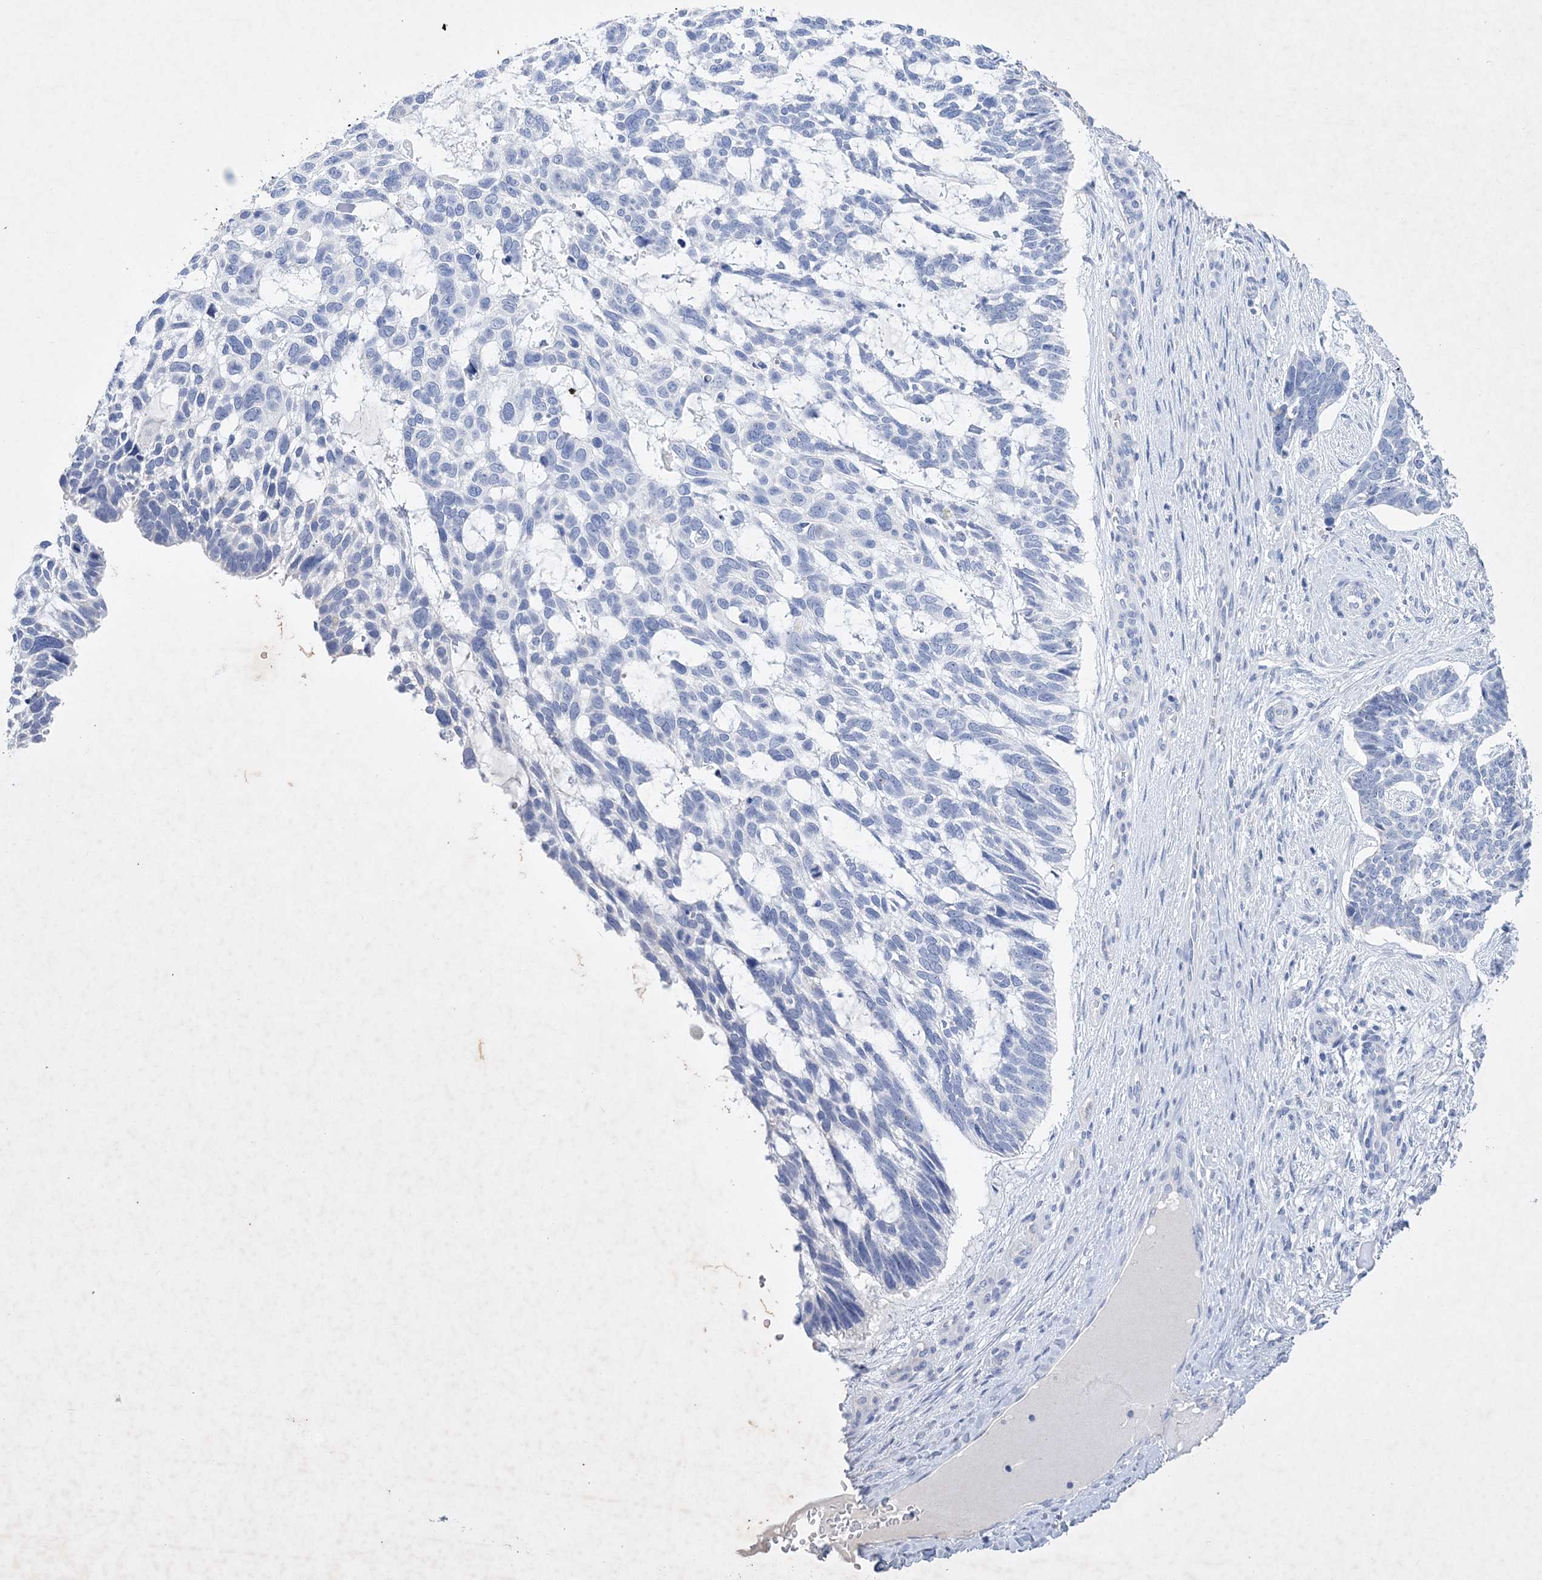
{"staining": {"intensity": "negative", "quantity": "none", "location": "none"}, "tissue": "skin cancer", "cell_type": "Tumor cells", "image_type": "cancer", "snomed": [{"axis": "morphology", "description": "Basal cell carcinoma"}, {"axis": "topography", "description": "Skin"}], "caption": "The histopathology image exhibits no staining of tumor cells in skin basal cell carcinoma.", "gene": "COPS8", "patient": {"sex": "male", "age": 88}}